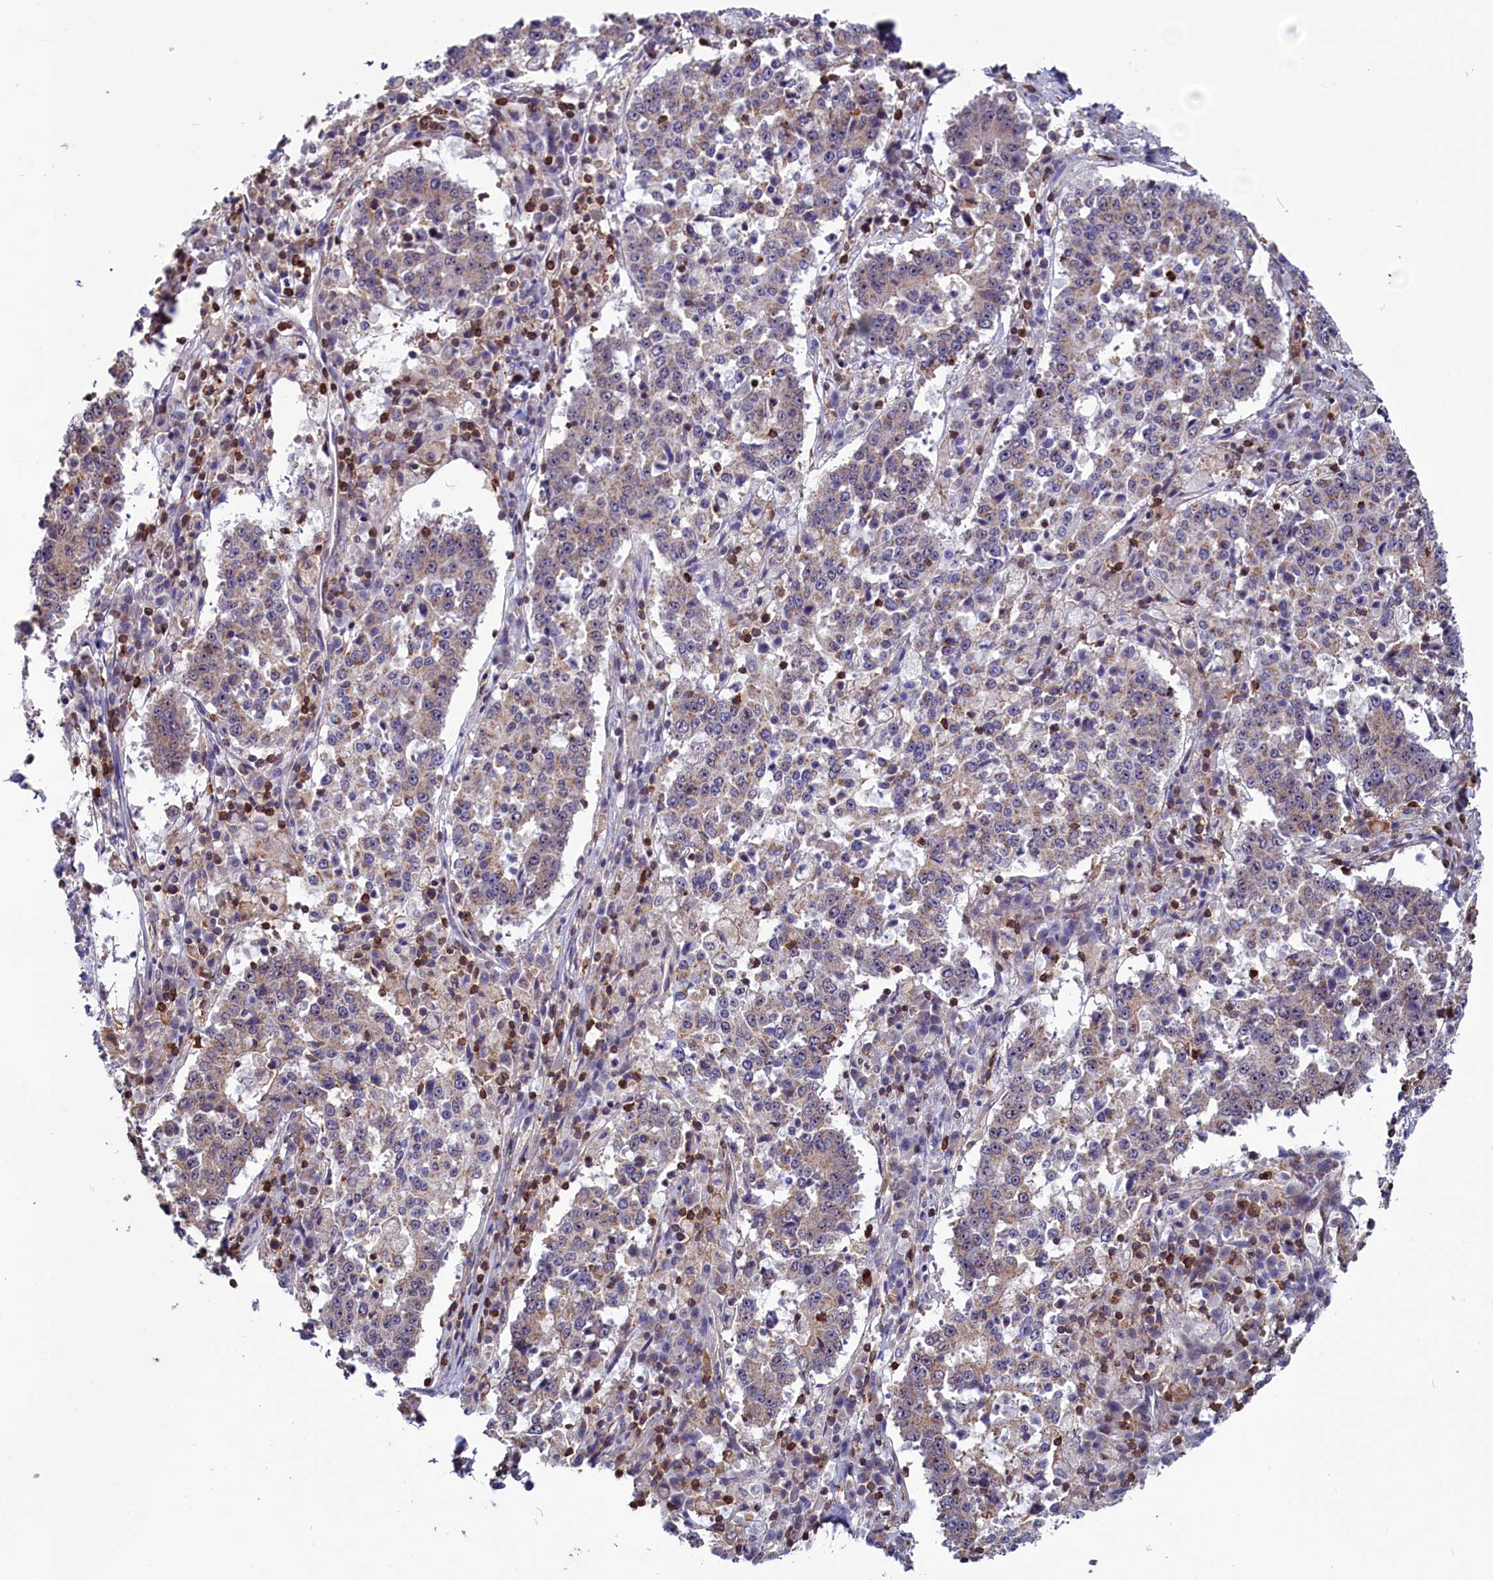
{"staining": {"intensity": "weak", "quantity": "25%-75%", "location": "cytoplasmic/membranous"}, "tissue": "stomach cancer", "cell_type": "Tumor cells", "image_type": "cancer", "snomed": [{"axis": "morphology", "description": "Adenocarcinoma, NOS"}, {"axis": "topography", "description": "Stomach"}], "caption": "This histopathology image displays adenocarcinoma (stomach) stained with IHC to label a protein in brown. The cytoplasmic/membranous of tumor cells show weak positivity for the protein. Nuclei are counter-stained blue.", "gene": "CIAPIN1", "patient": {"sex": "male", "age": 59}}